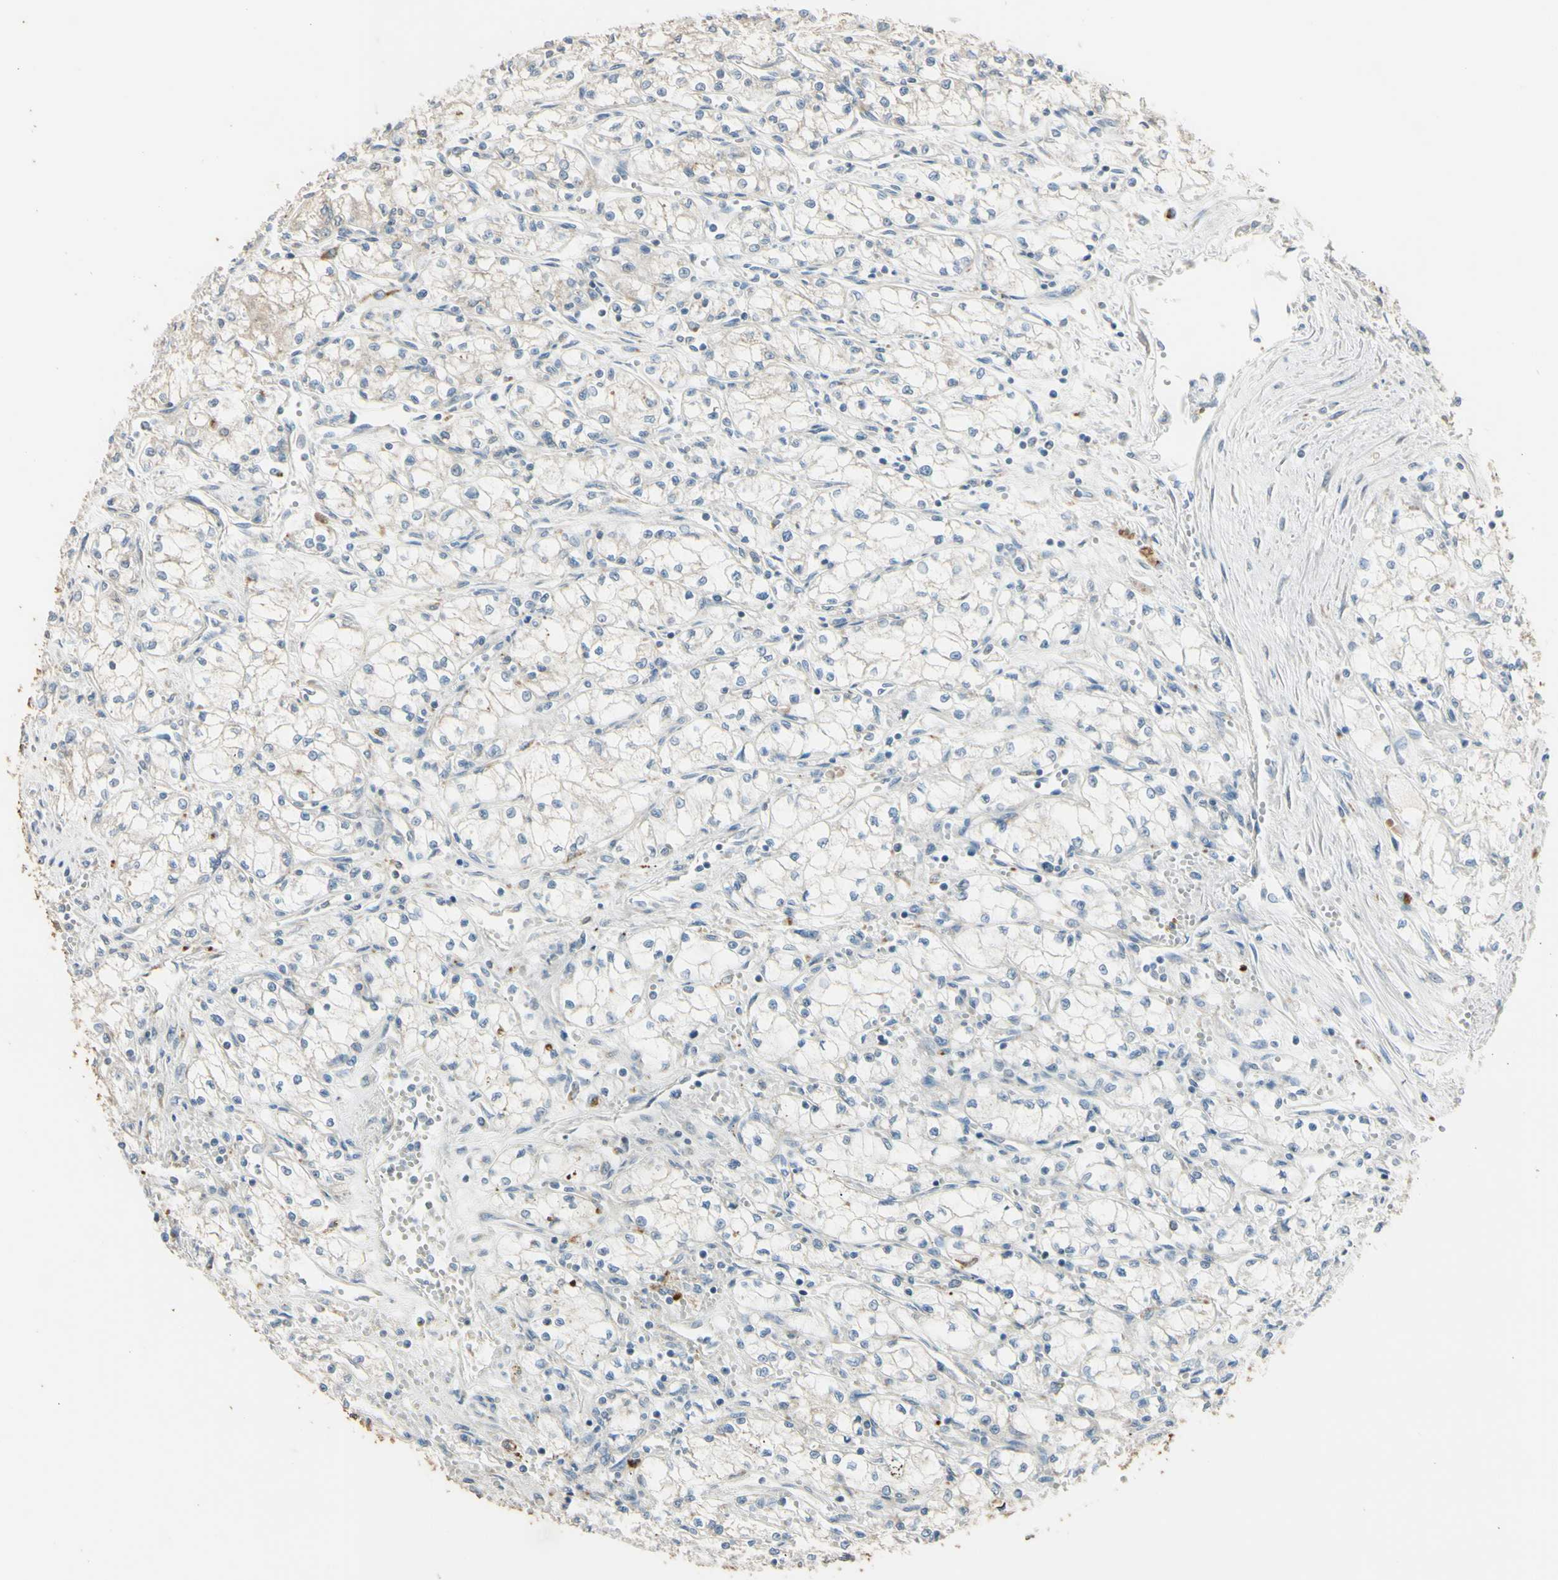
{"staining": {"intensity": "negative", "quantity": "none", "location": "none"}, "tissue": "renal cancer", "cell_type": "Tumor cells", "image_type": "cancer", "snomed": [{"axis": "morphology", "description": "Normal tissue, NOS"}, {"axis": "morphology", "description": "Adenocarcinoma, NOS"}, {"axis": "topography", "description": "Kidney"}], "caption": "Immunohistochemical staining of renal cancer reveals no significant expression in tumor cells.", "gene": "ANGPTL1", "patient": {"sex": "male", "age": 59}}